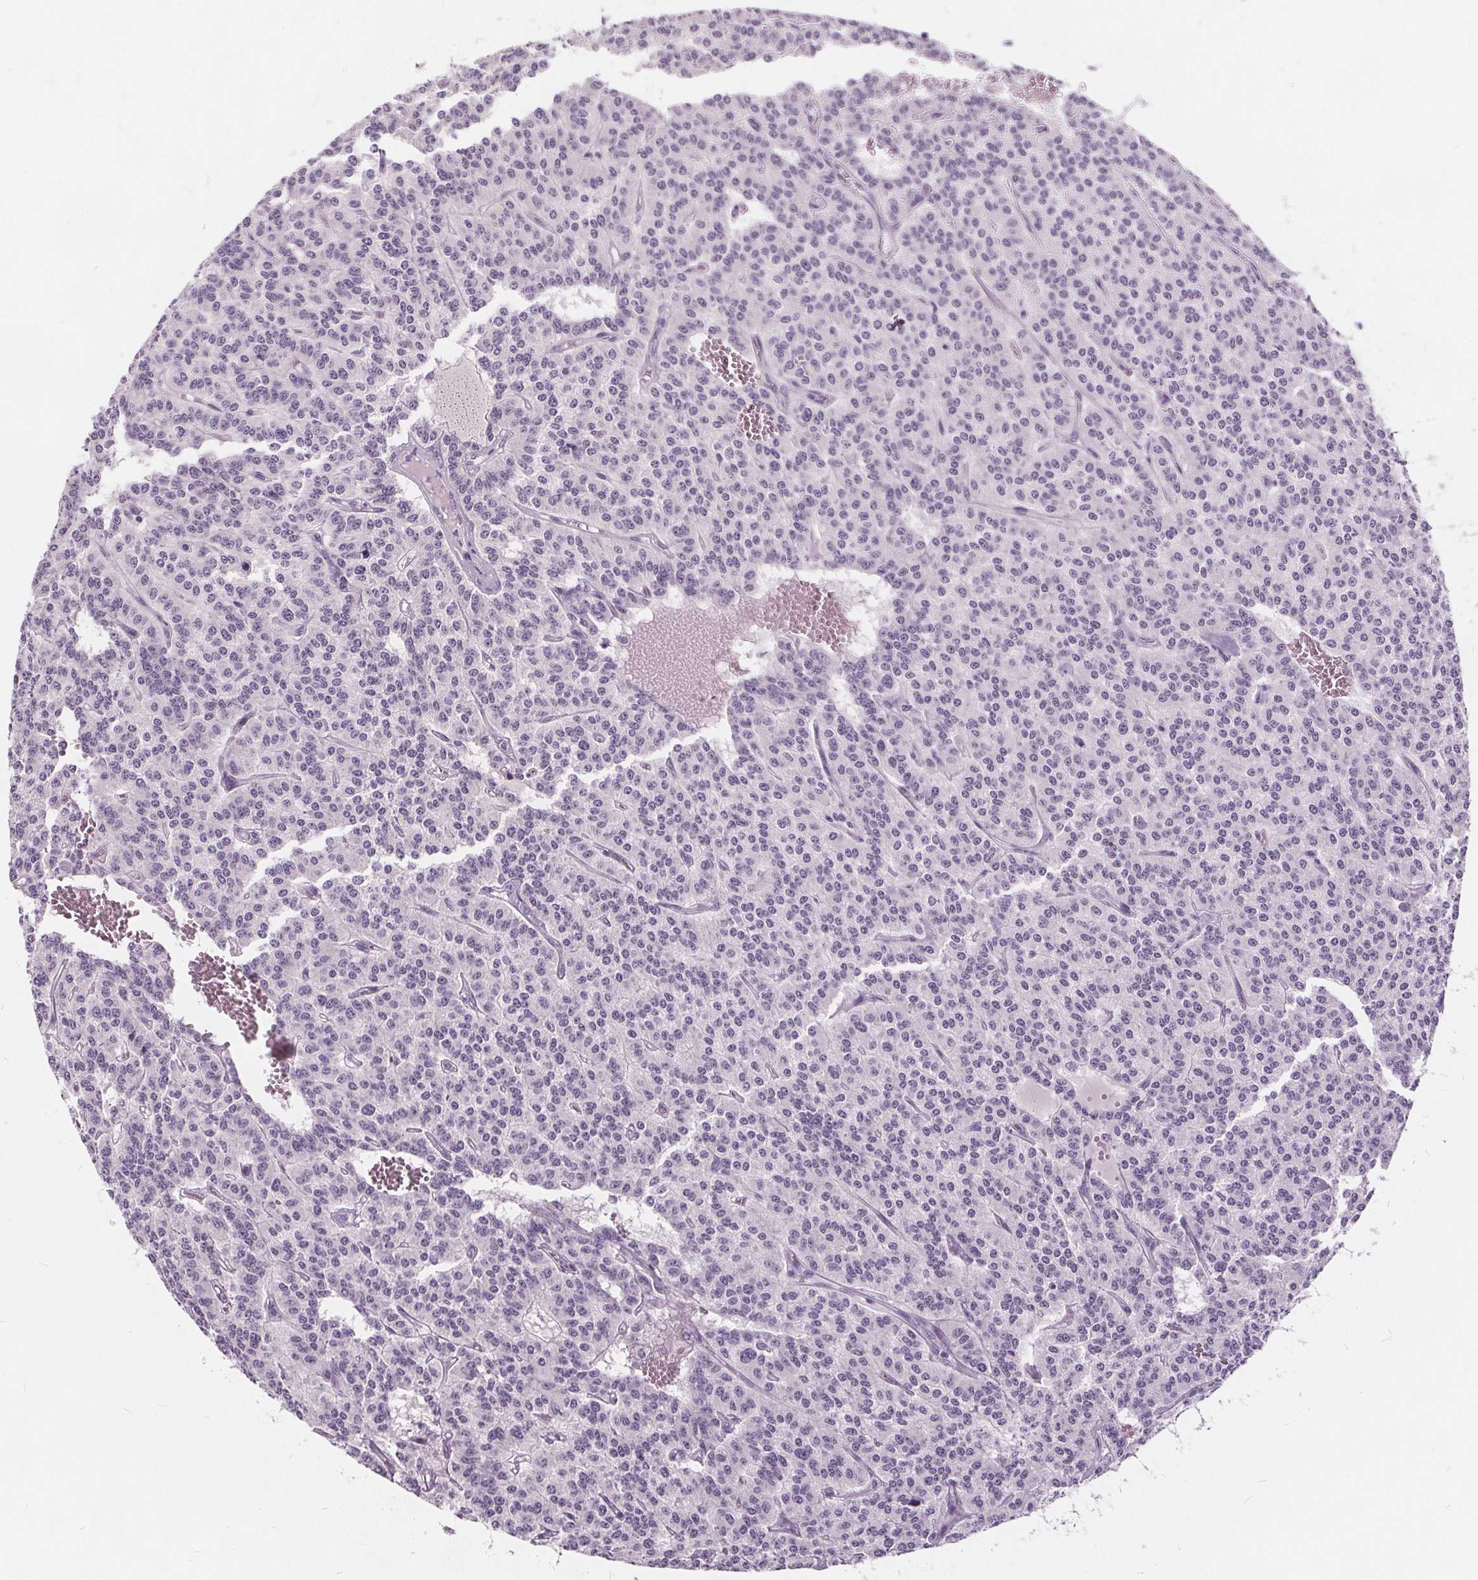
{"staining": {"intensity": "negative", "quantity": "none", "location": "none"}, "tissue": "carcinoid", "cell_type": "Tumor cells", "image_type": "cancer", "snomed": [{"axis": "morphology", "description": "Carcinoid, malignant, NOS"}, {"axis": "topography", "description": "Lung"}], "caption": "High magnification brightfield microscopy of carcinoid stained with DAB (3,3'-diaminobenzidine) (brown) and counterstained with hematoxylin (blue): tumor cells show no significant positivity. Brightfield microscopy of IHC stained with DAB (3,3'-diaminobenzidine) (brown) and hematoxylin (blue), captured at high magnification.", "gene": "PLA2G2E", "patient": {"sex": "female", "age": 71}}